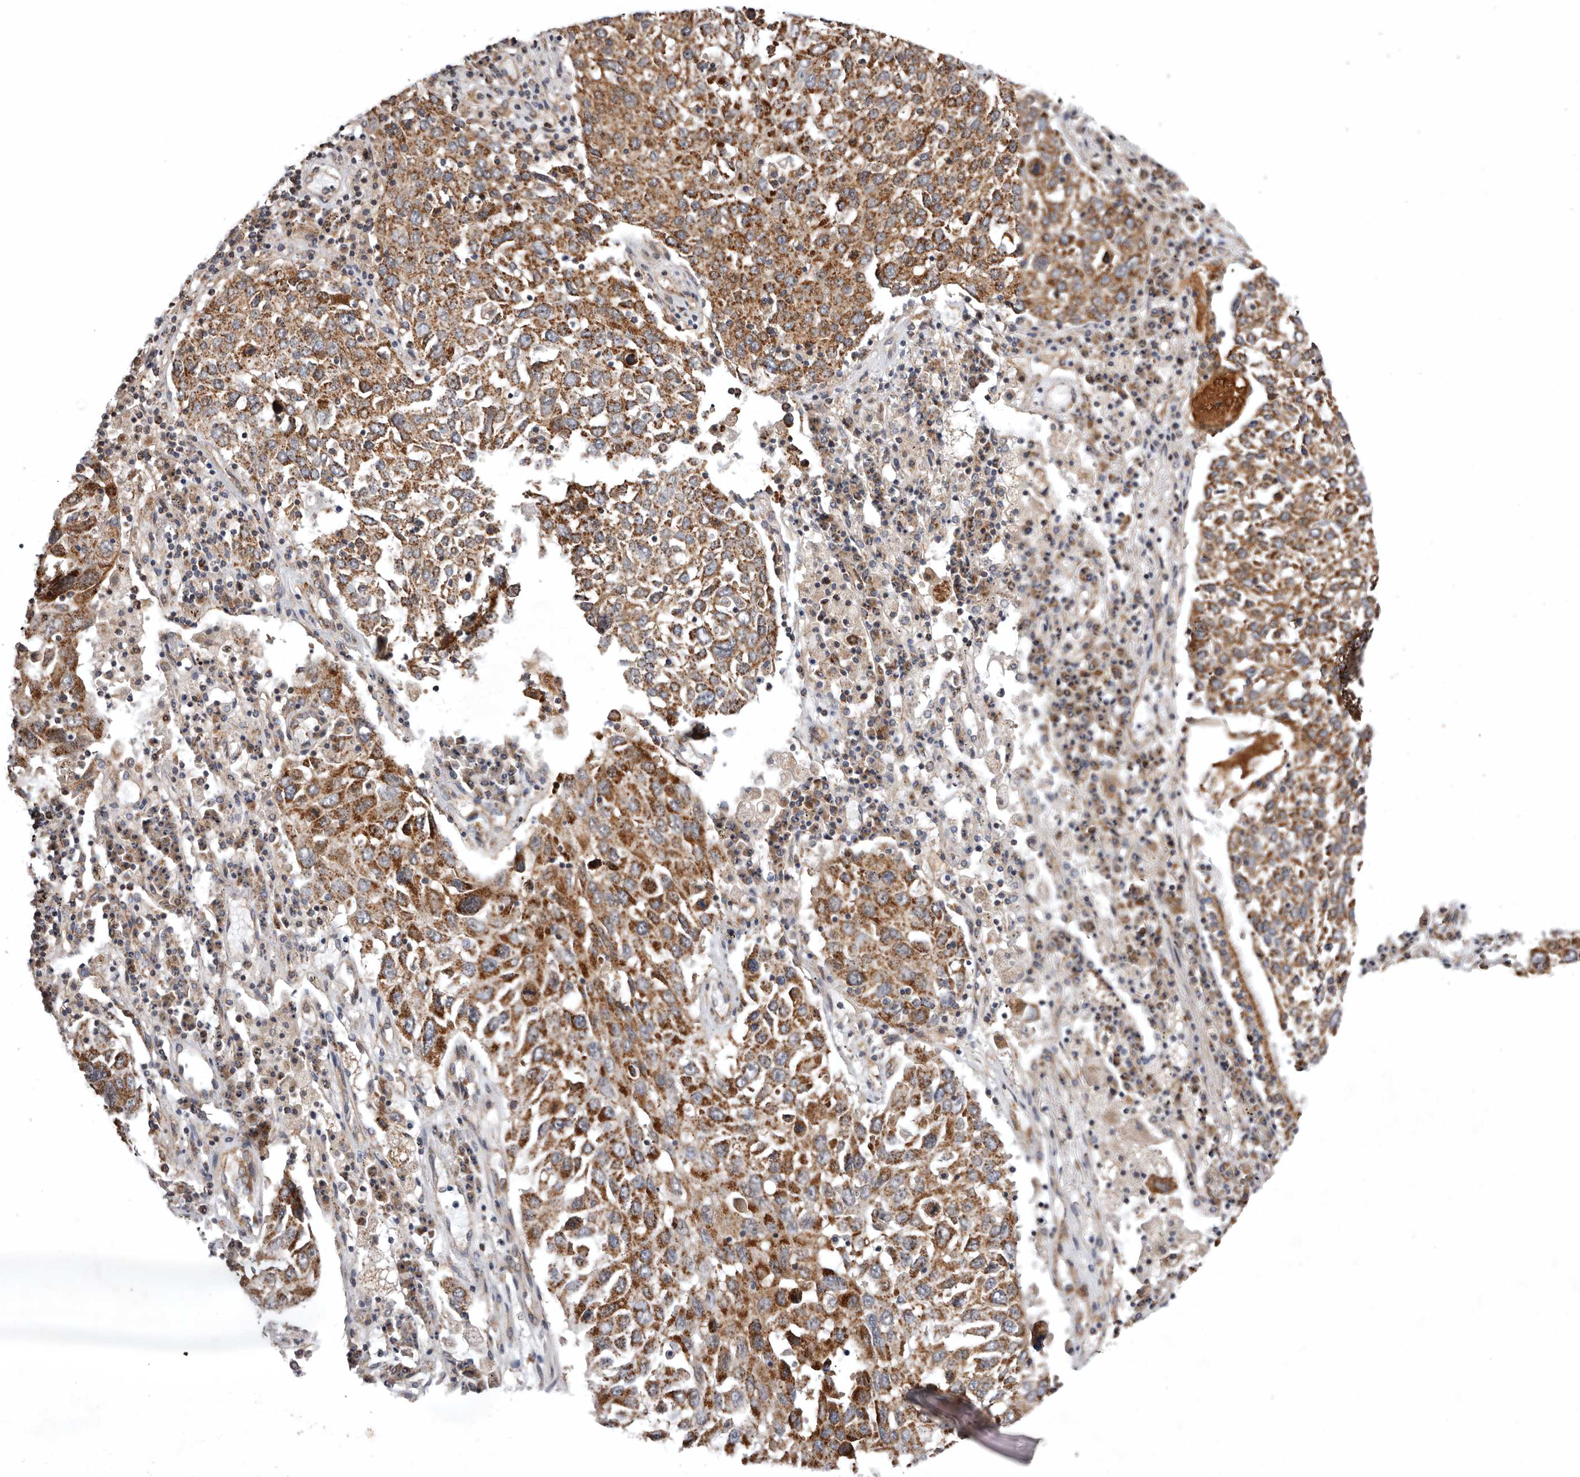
{"staining": {"intensity": "strong", "quantity": ">75%", "location": "cytoplasmic/membranous"}, "tissue": "lung cancer", "cell_type": "Tumor cells", "image_type": "cancer", "snomed": [{"axis": "morphology", "description": "Squamous cell carcinoma, NOS"}, {"axis": "topography", "description": "Lung"}], "caption": "This is an image of immunohistochemistry (IHC) staining of lung cancer, which shows strong expression in the cytoplasmic/membranous of tumor cells.", "gene": "PROKR1", "patient": {"sex": "male", "age": 65}}